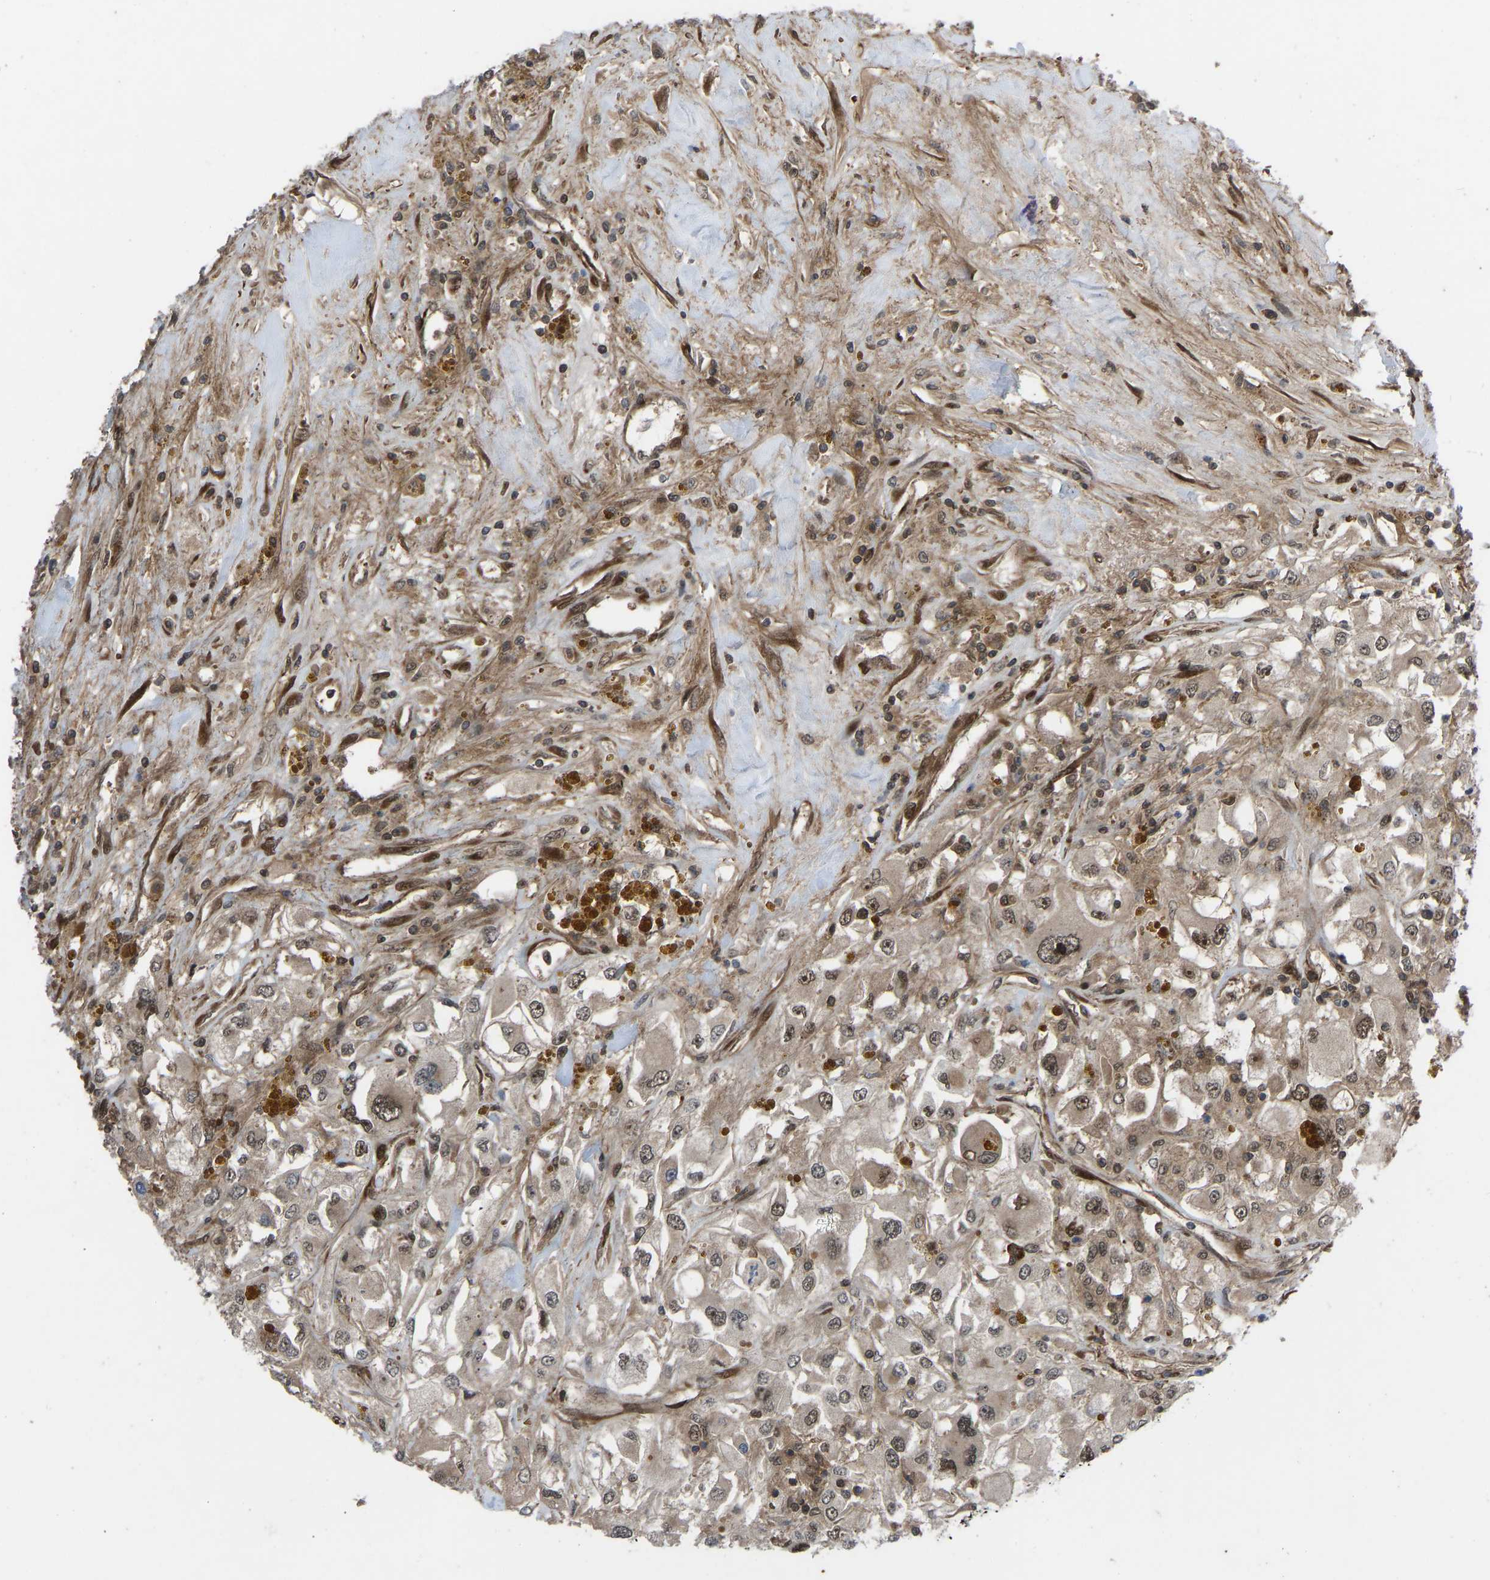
{"staining": {"intensity": "moderate", "quantity": ">75%", "location": "cytoplasmic/membranous,nuclear"}, "tissue": "renal cancer", "cell_type": "Tumor cells", "image_type": "cancer", "snomed": [{"axis": "morphology", "description": "Adenocarcinoma, NOS"}, {"axis": "topography", "description": "Kidney"}], "caption": "Protein staining of renal cancer tissue reveals moderate cytoplasmic/membranous and nuclear positivity in approximately >75% of tumor cells.", "gene": "CYP7B1", "patient": {"sex": "female", "age": 52}}